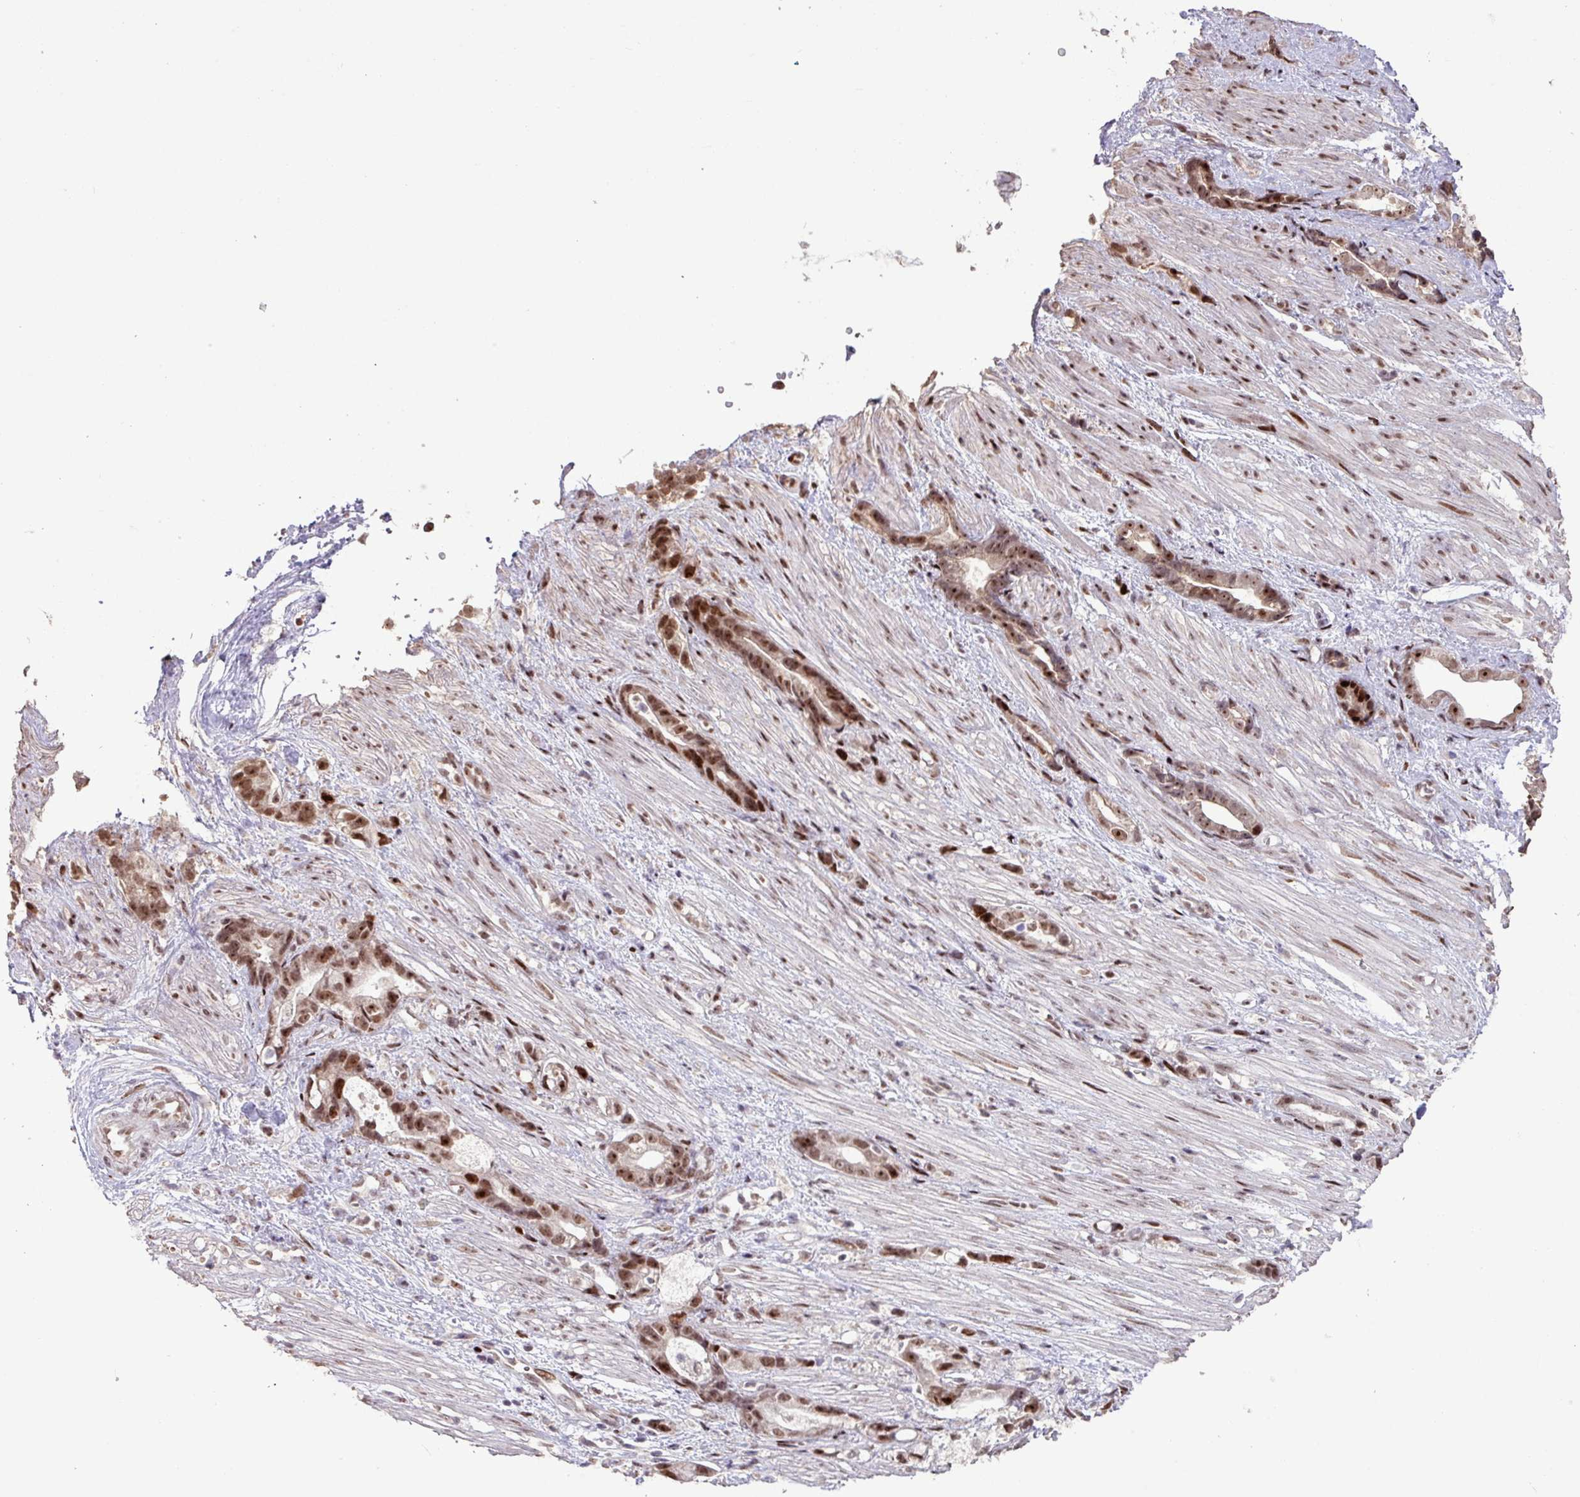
{"staining": {"intensity": "strong", "quantity": ">75%", "location": "nuclear"}, "tissue": "stomach cancer", "cell_type": "Tumor cells", "image_type": "cancer", "snomed": [{"axis": "morphology", "description": "Adenocarcinoma, NOS"}, {"axis": "topography", "description": "Stomach"}], "caption": "An IHC photomicrograph of neoplastic tissue is shown. Protein staining in brown labels strong nuclear positivity in stomach cancer (adenocarcinoma) within tumor cells. (Brightfield microscopy of DAB IHC at high magnification).", "gene": "ZNF709", "patient": {"sex": "male", "age": 55}}